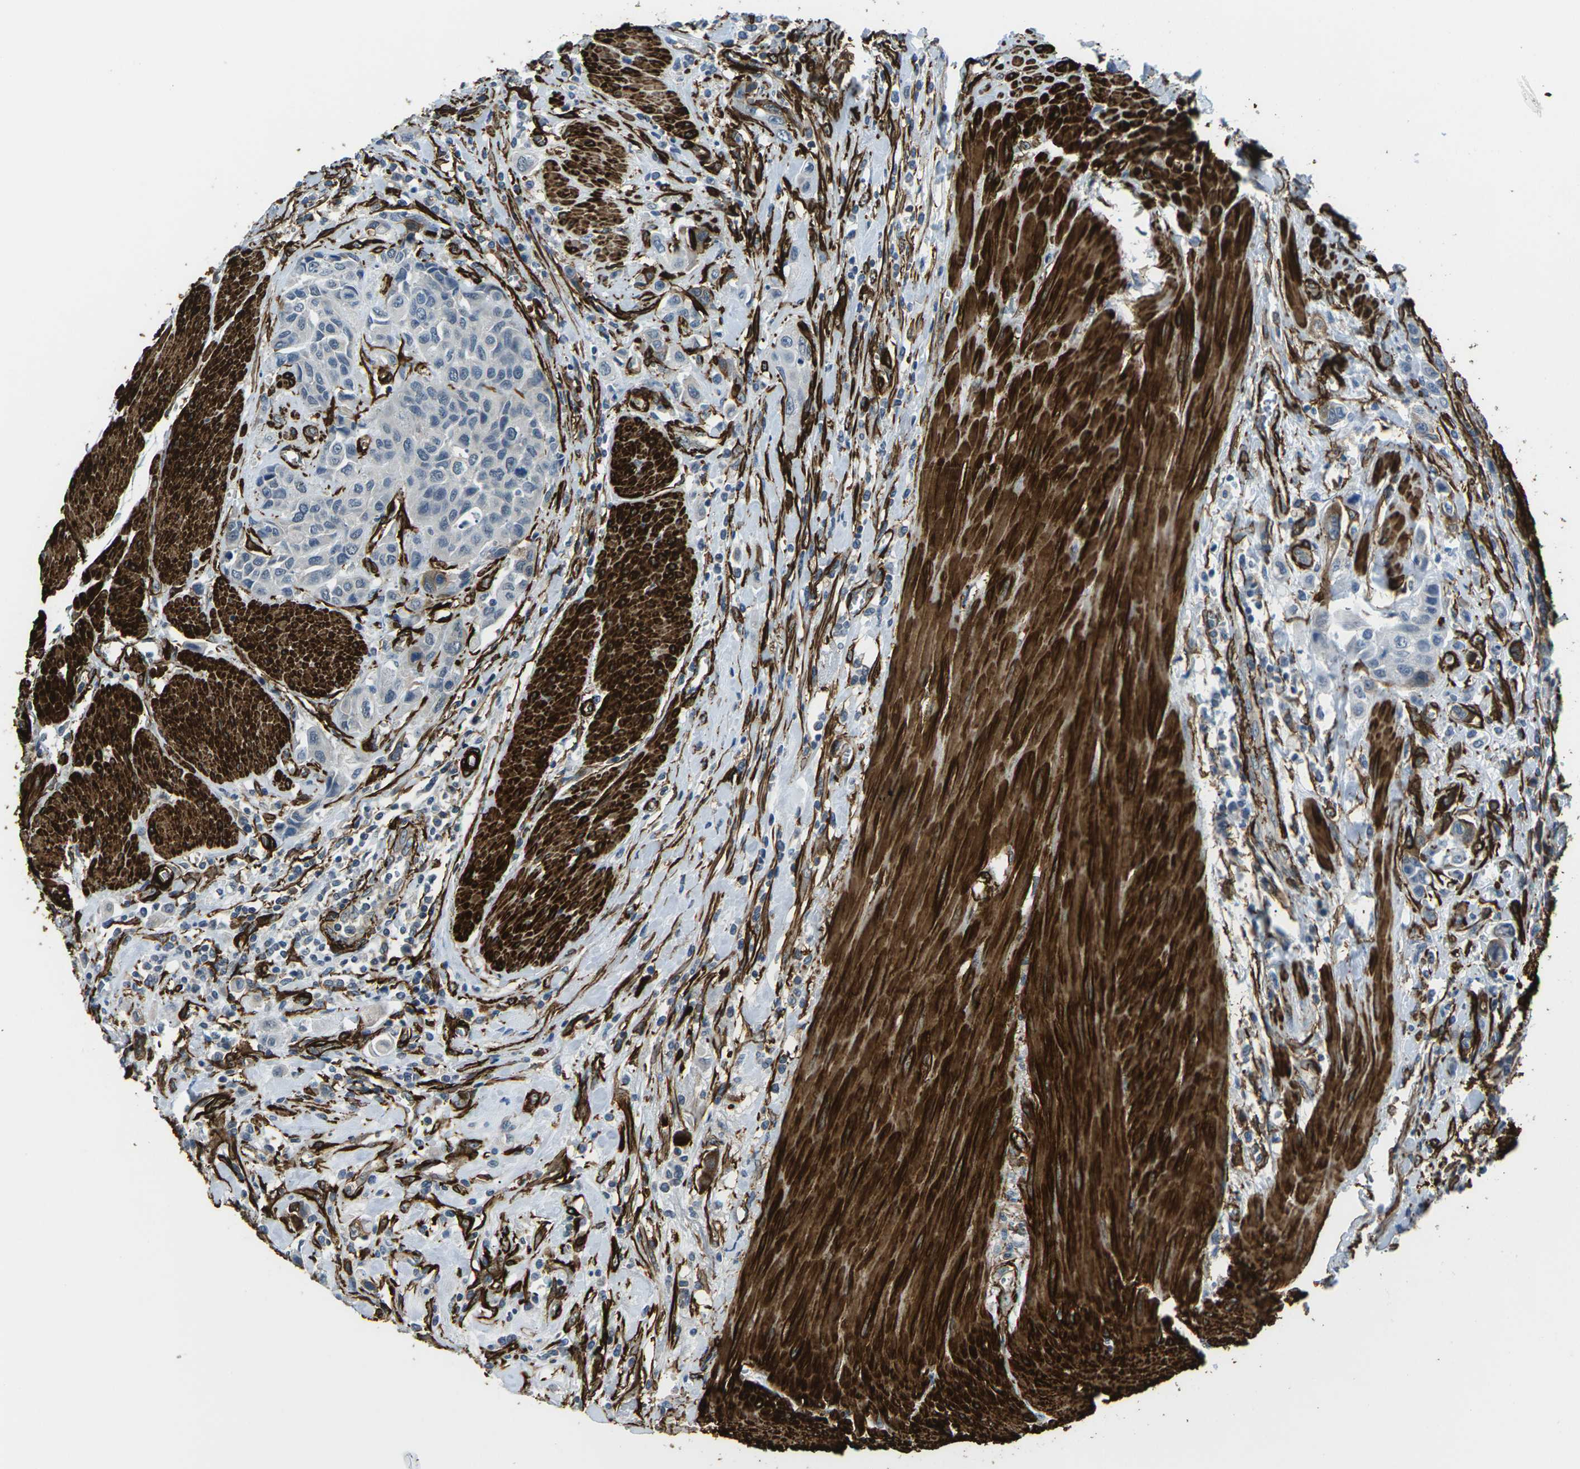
{"staining": {"intensity": "negative", "quantity": "none", "location": "none"}, "tissue": "urothelial cancer", "cell_type": "Tumor cells", "image_type": "cancer", "snomed": [{"axis": "morphology", "description": "Urothelial carcinoma, High grade"}, {"axis": "topography", "description": "Urinary bladder"}], "caption": "Photomicrograph shows no protein expression in tumor cells of urothelial cancer tissue.", "gene": "GRAMD1C", "patient": {"sex": "male", "age": 50}}